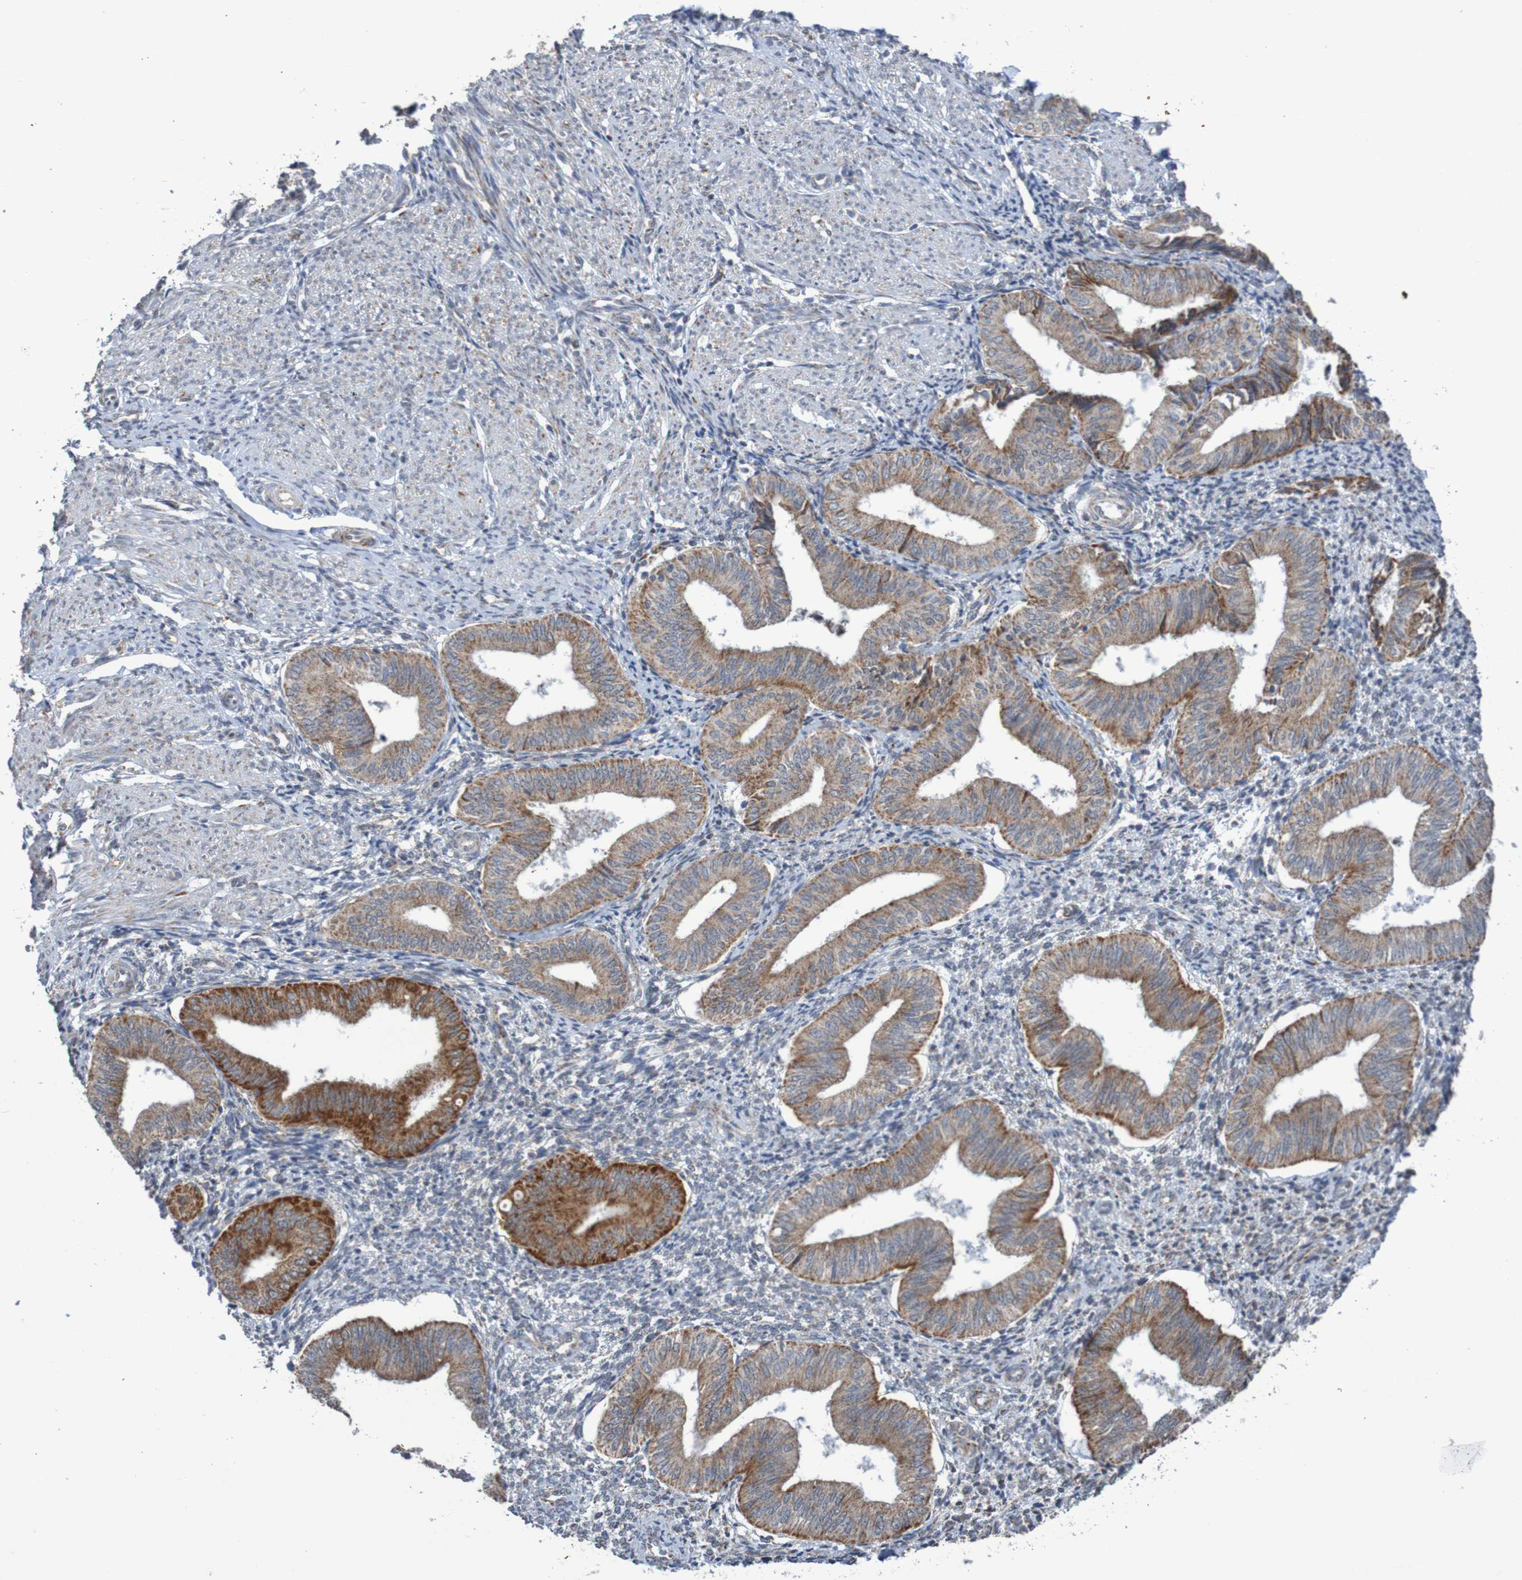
{"staining": {"intensity": "negative", "quantity": "none", "location": "none"}, "tissue": "endometrium", "cell_type": "Cells in endometrial stroma", "image_type": "normal", "snomed": [{"axis": "morphology", "description": "Normal tissue, NOS"}, {"axis": "topography", "description": "Endometrium"}], "caption": "DAB immunohistochemical staining of benign endometrium shows no significant expression in cells in endometrial stroma. The staining was performed using DAB to visualize the protein expression in brown, while the nuclei were stained in blue with hematoxylin (Magnification: 20x).", "gene": "DVL1", "patient": {"sex": "female", "age": 50}}